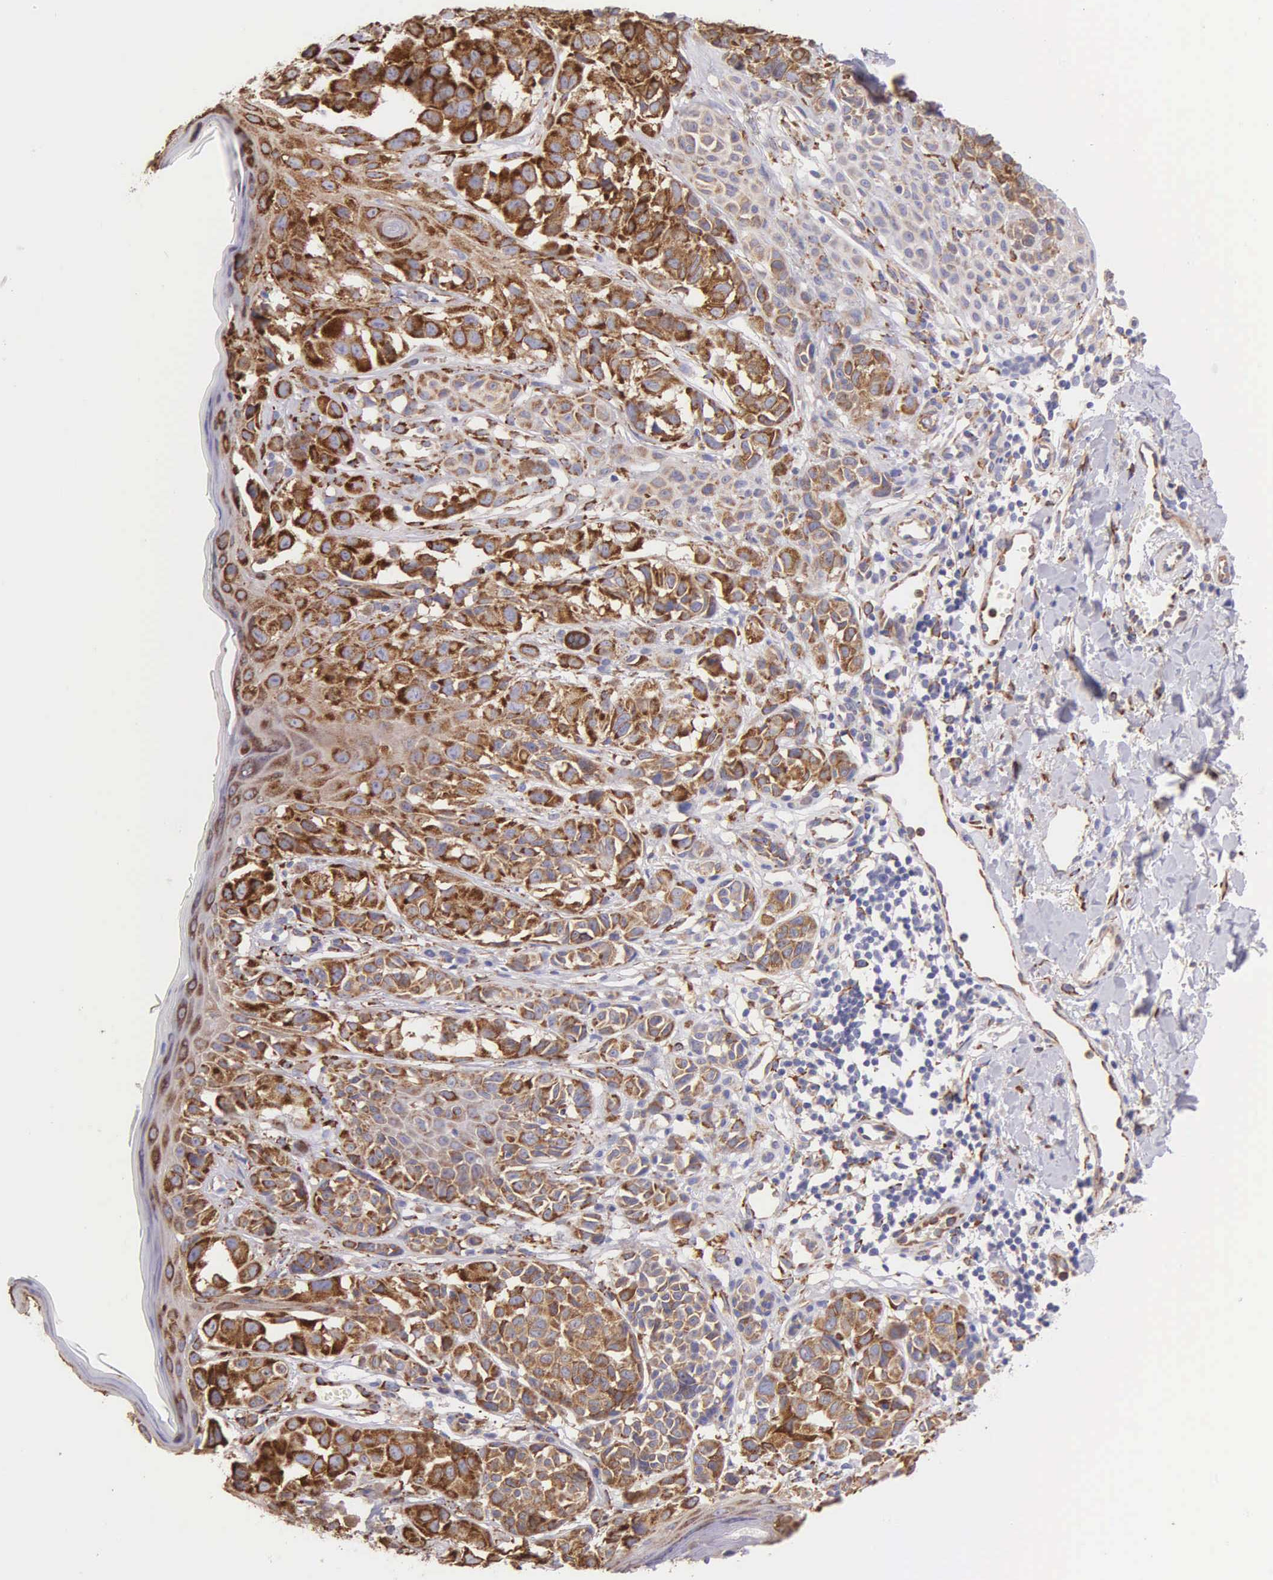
{"staining": {"intensity": "strong", "quantity": "25%-75%", "location": "cytoplasmic/membranous"}, "tissue": "melanoma", "cell_type": "Tumor cells", "image_type": "cancer", "snomed": [{"axis": "morphology", "description": "Malignant melanoma, NOS"}, {"axis": "topography", "description": "Skin"}], "caption": "A photomicrograph of human melanoma stained for a protein exhibits strong cytoplasmic/membranous brown staining in tumor cells. (DAB (3,3'-diaminobenzidine) IHC with brightfield microscopy, high magnification).", "gene": "CKAP4", "patient": {"sex": "male", "age": 40}}